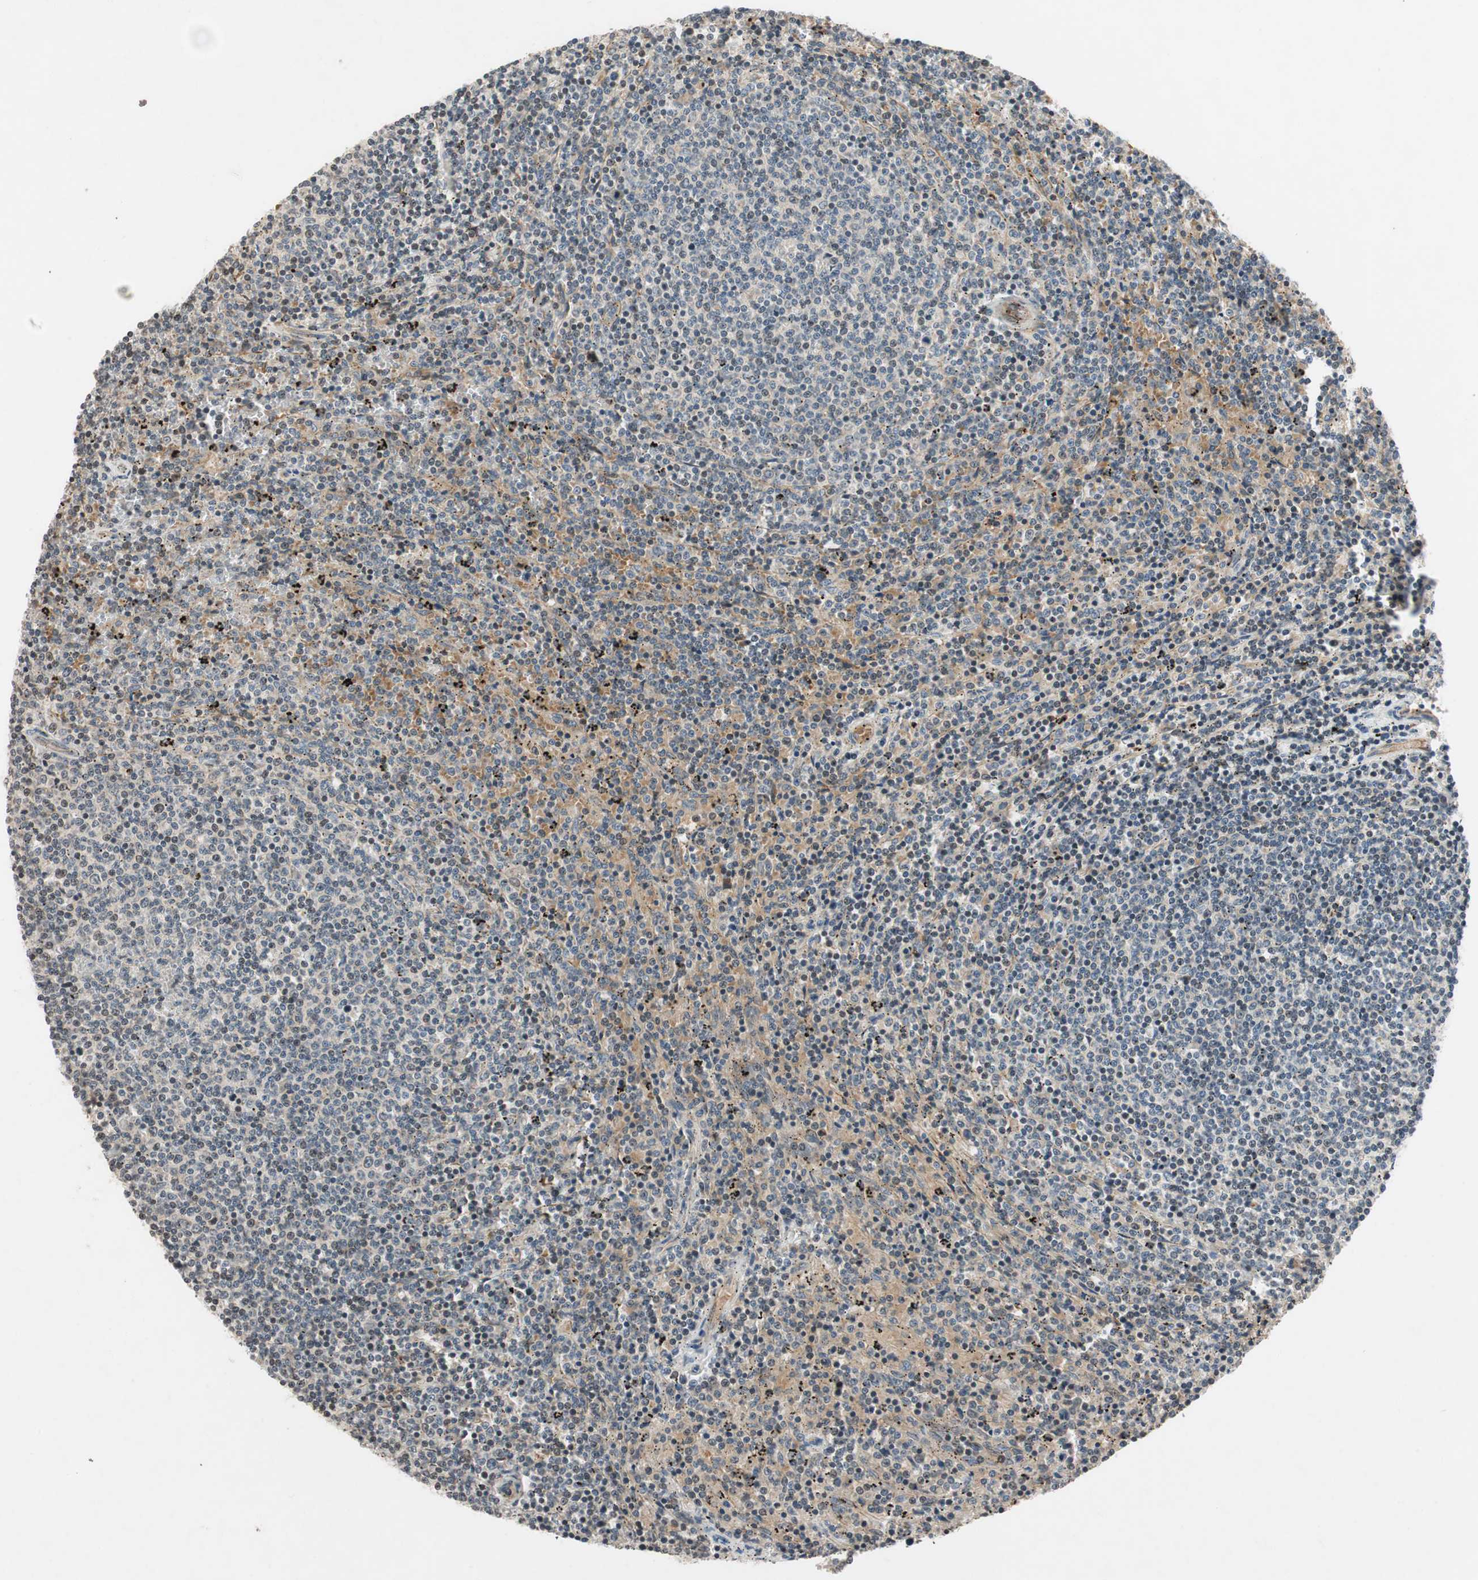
{"staining": {"intensity": "negative", "quantity": "none", "location": "none"}, "tissue": "lymphoma", "cell_type": "Tumor cells", "image_type": "cancer", "snomed": [{"axis": "morphology", "description": "Malignant lymphoma, non-Hodgkin's type, Low grade"}, {"axis": "topography", "description": "Spleen"}], "caption": "This histopathology image is of low-grade malignant lymphoma, non-Hodgkin's type stained with IHC to label a protein in brown with the nuclei are counter-stained blue. There is no staining in tumor cells. The staining was performed using DAB to visualize the protein expression in brown, while the nuclei were stained in blue with hematoxylin (Magnification: 20x).", "gene": "GCLM", "patient": {"sex": "female", "age": 50}}